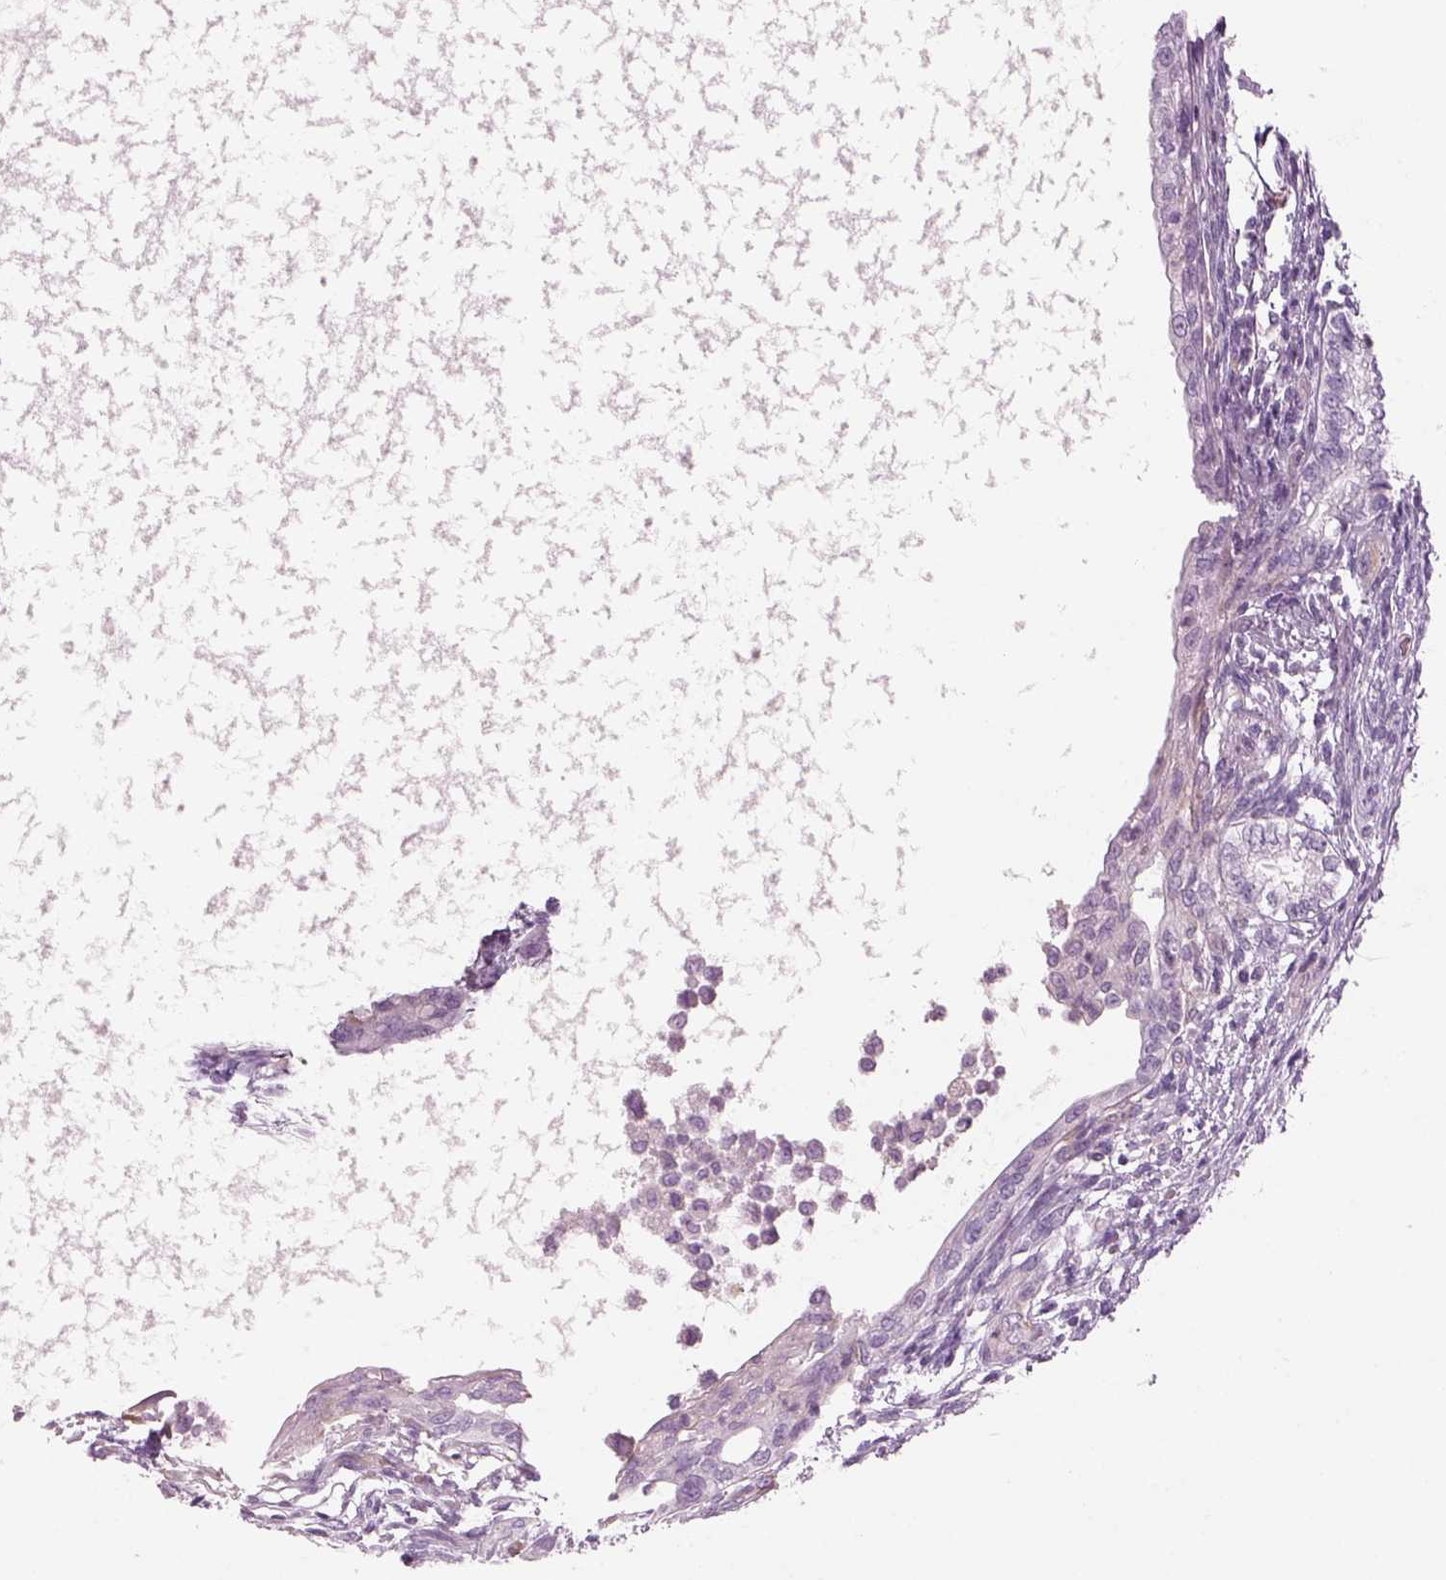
{"staining": {"intensity": "negative", "quantity": "none", "location": "none"}, "tissue": "testis cancer", "cell_type": "Tumor cells", "image_type": "cancer", "snomed": [{"axis": "morphology", "description": "Carcinoma, Embryonal, NOS"}, {"axis": "topography", "description": "Testis"}], "caption": "Immunohistochemistry (IHC) photomicrograph of embryonal carcinoma (testis) stained for a protein (brown), which reveals no expression in tumor cells.", "gene": "SLC1A7", "patient": {"sex": "male", "age": 26}}